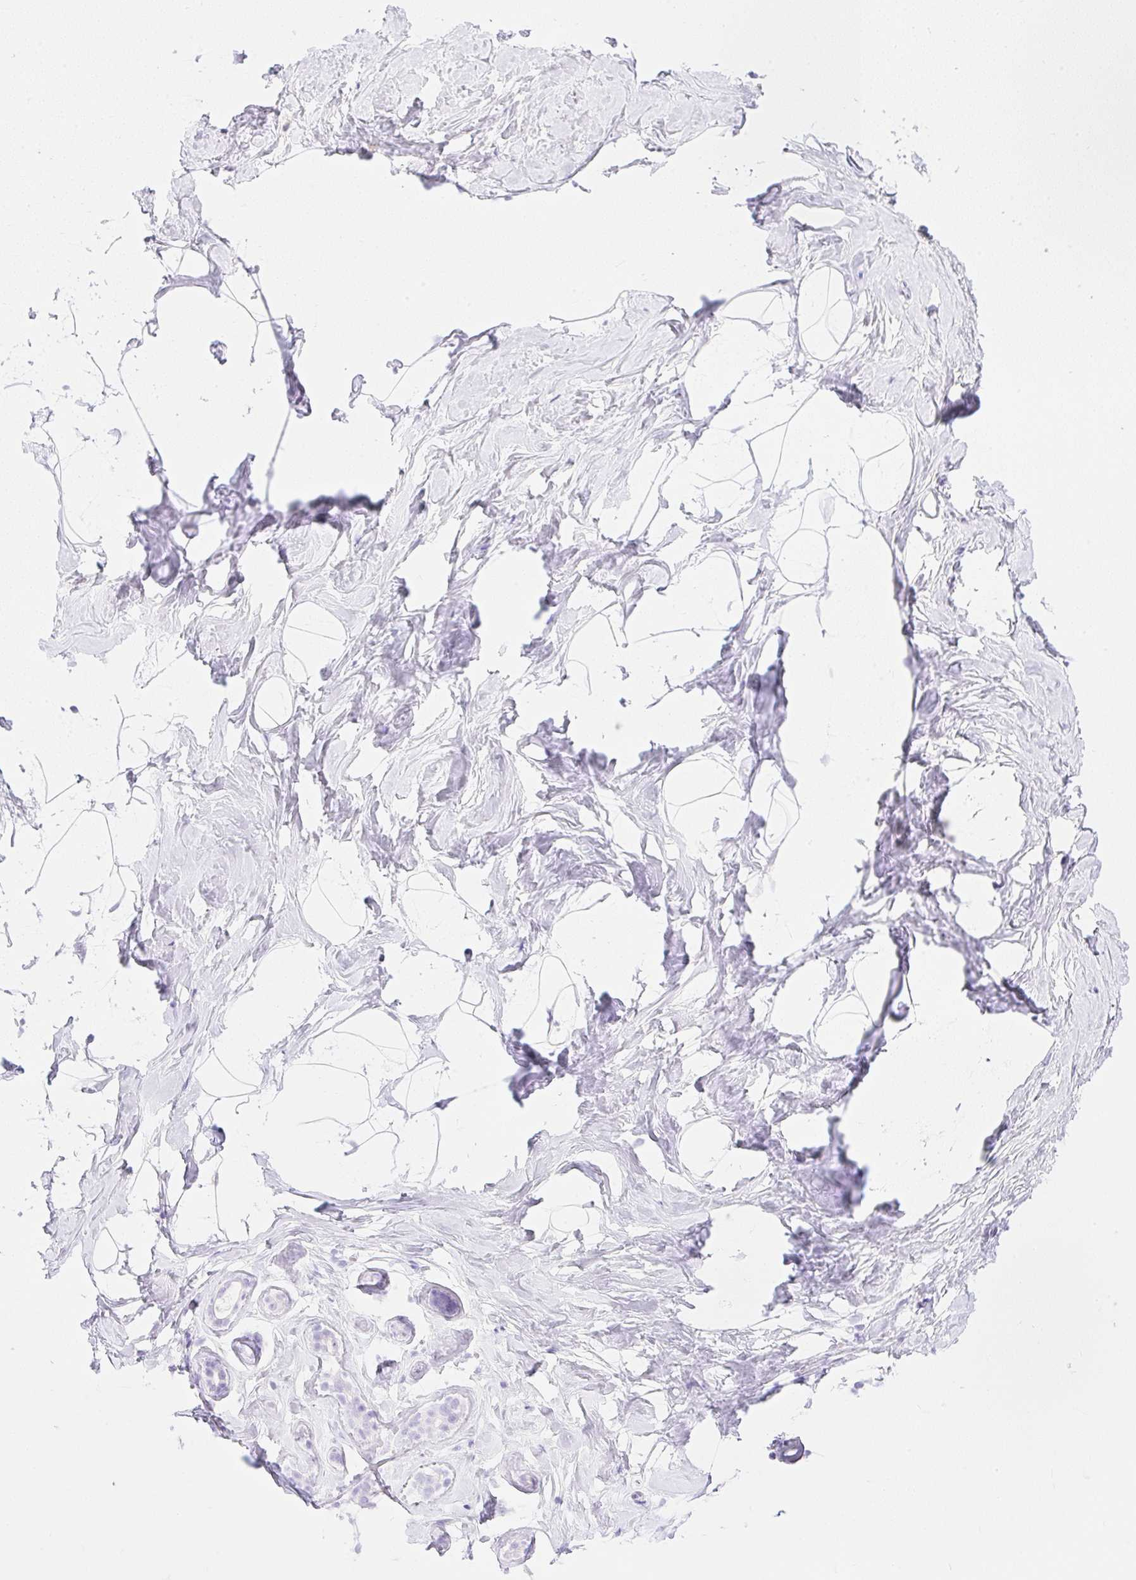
{"staining": {"intensity": "negative", "quantity": "none", "location": "none"}, "tissue": "breast", "cell_type": "Adipocytes", "image_type": "normal", "snomed": [{"axis": "morphology", "description": "Normal tissue, NOS"}, {"axis": "topography", "description": "Breast"}], "caption": "Breast was stained to show a protein in brown. There is no significant positivity in adipocytes. Nuclei are stained in blue.", "gene": "CDX1", "patient": {"sex": "female", "age": 32}}